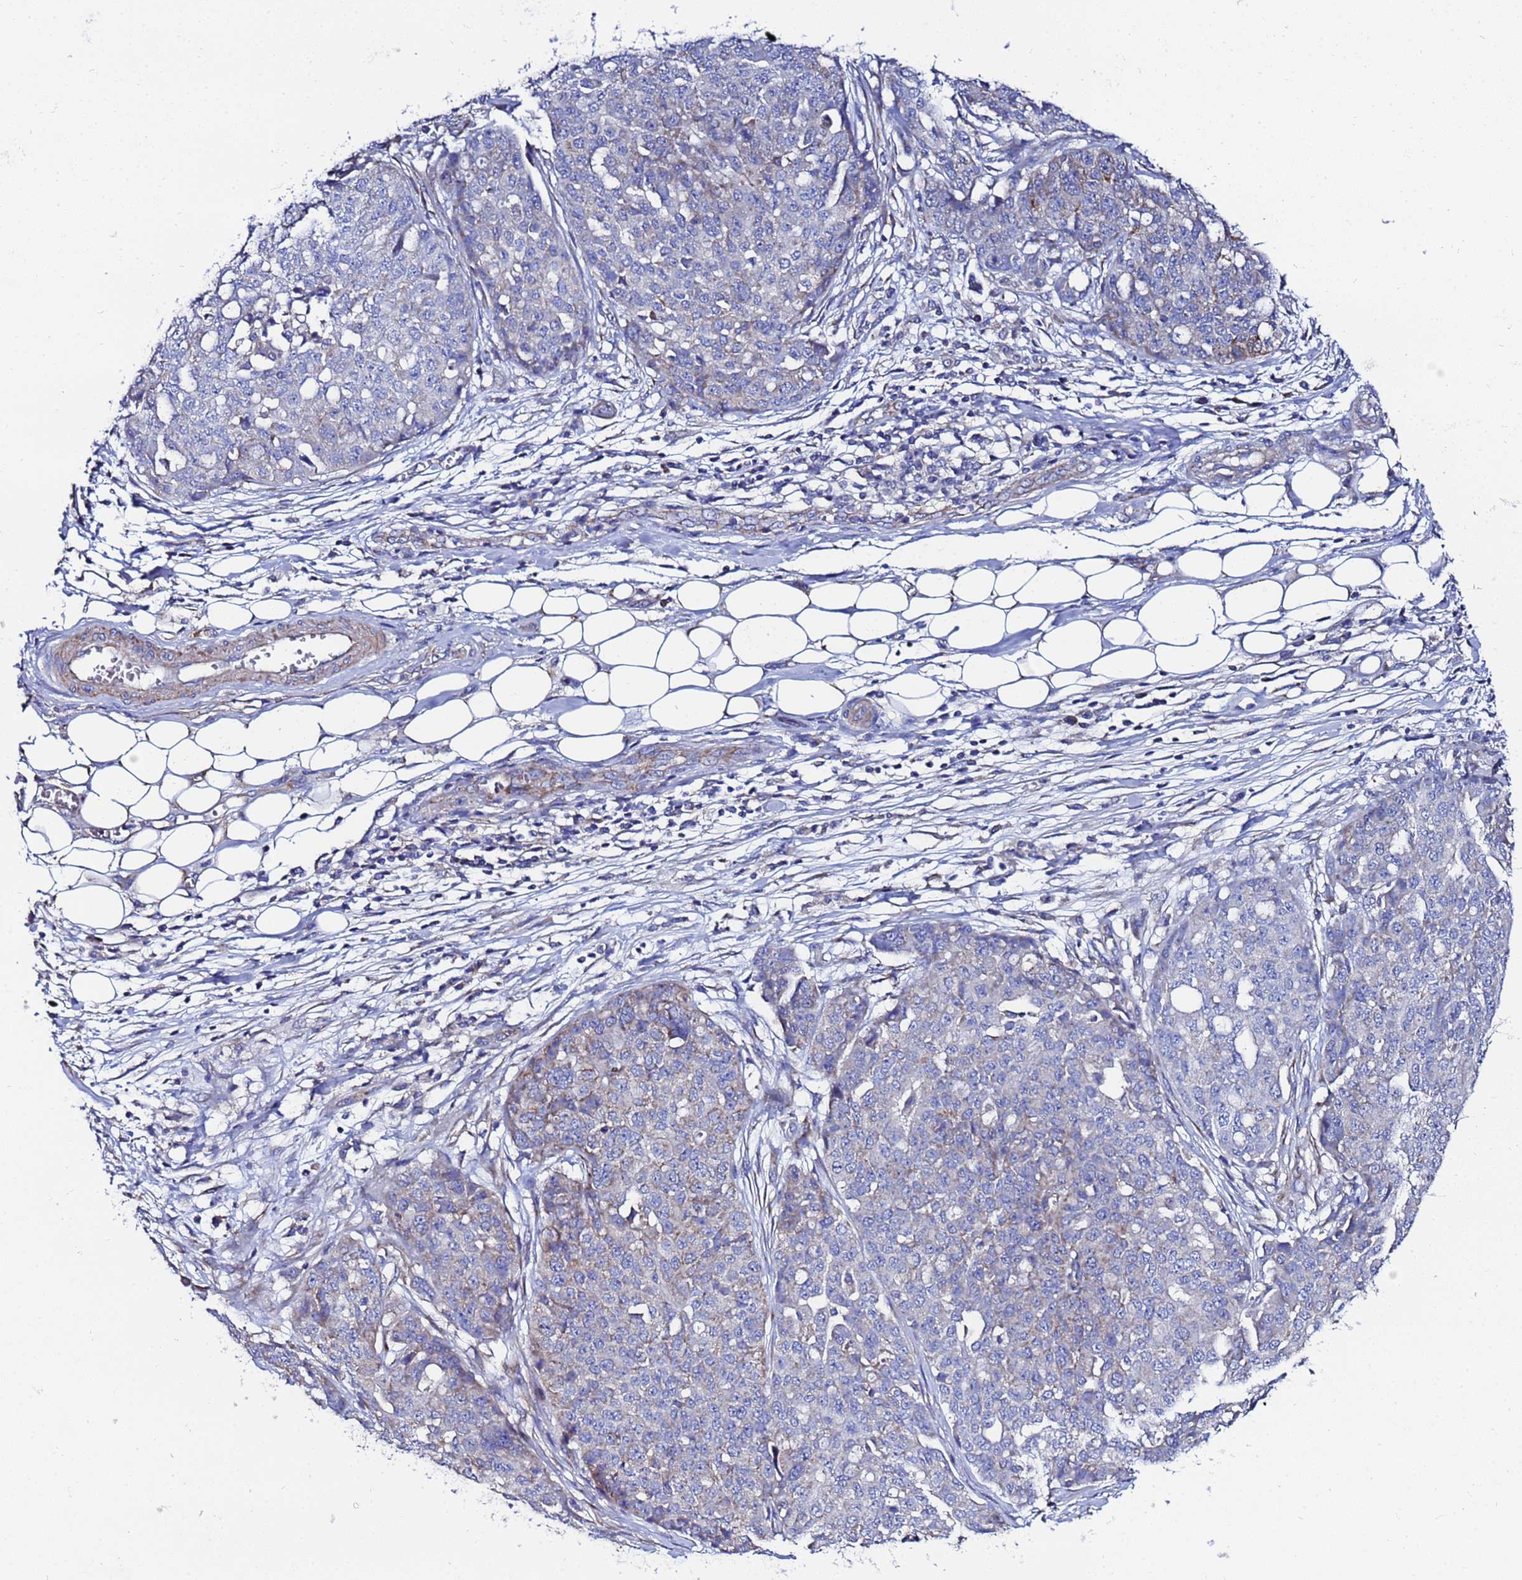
{"staining": {"intensity": "negative", "quantity": "none", "location": "none"}, "tissue": "ovarian cancer", "cell_type": "Tumor cells", "image_type": "cancer", "snomed": [{"axis": "morphology", "description": "Cystadenocarcinoma, serous, NOS"}, {"axis": "topography", "description": "Soft tissue"}, {"axis": "topography", "description": "Ovary"}], "caption": "Protein analysis of serous cystadenocarcinoma (ovarian) shows no significant expression in tumor cells.", "gene": "FAHD2A", "patient": {"sex": "female", "age": 57}}